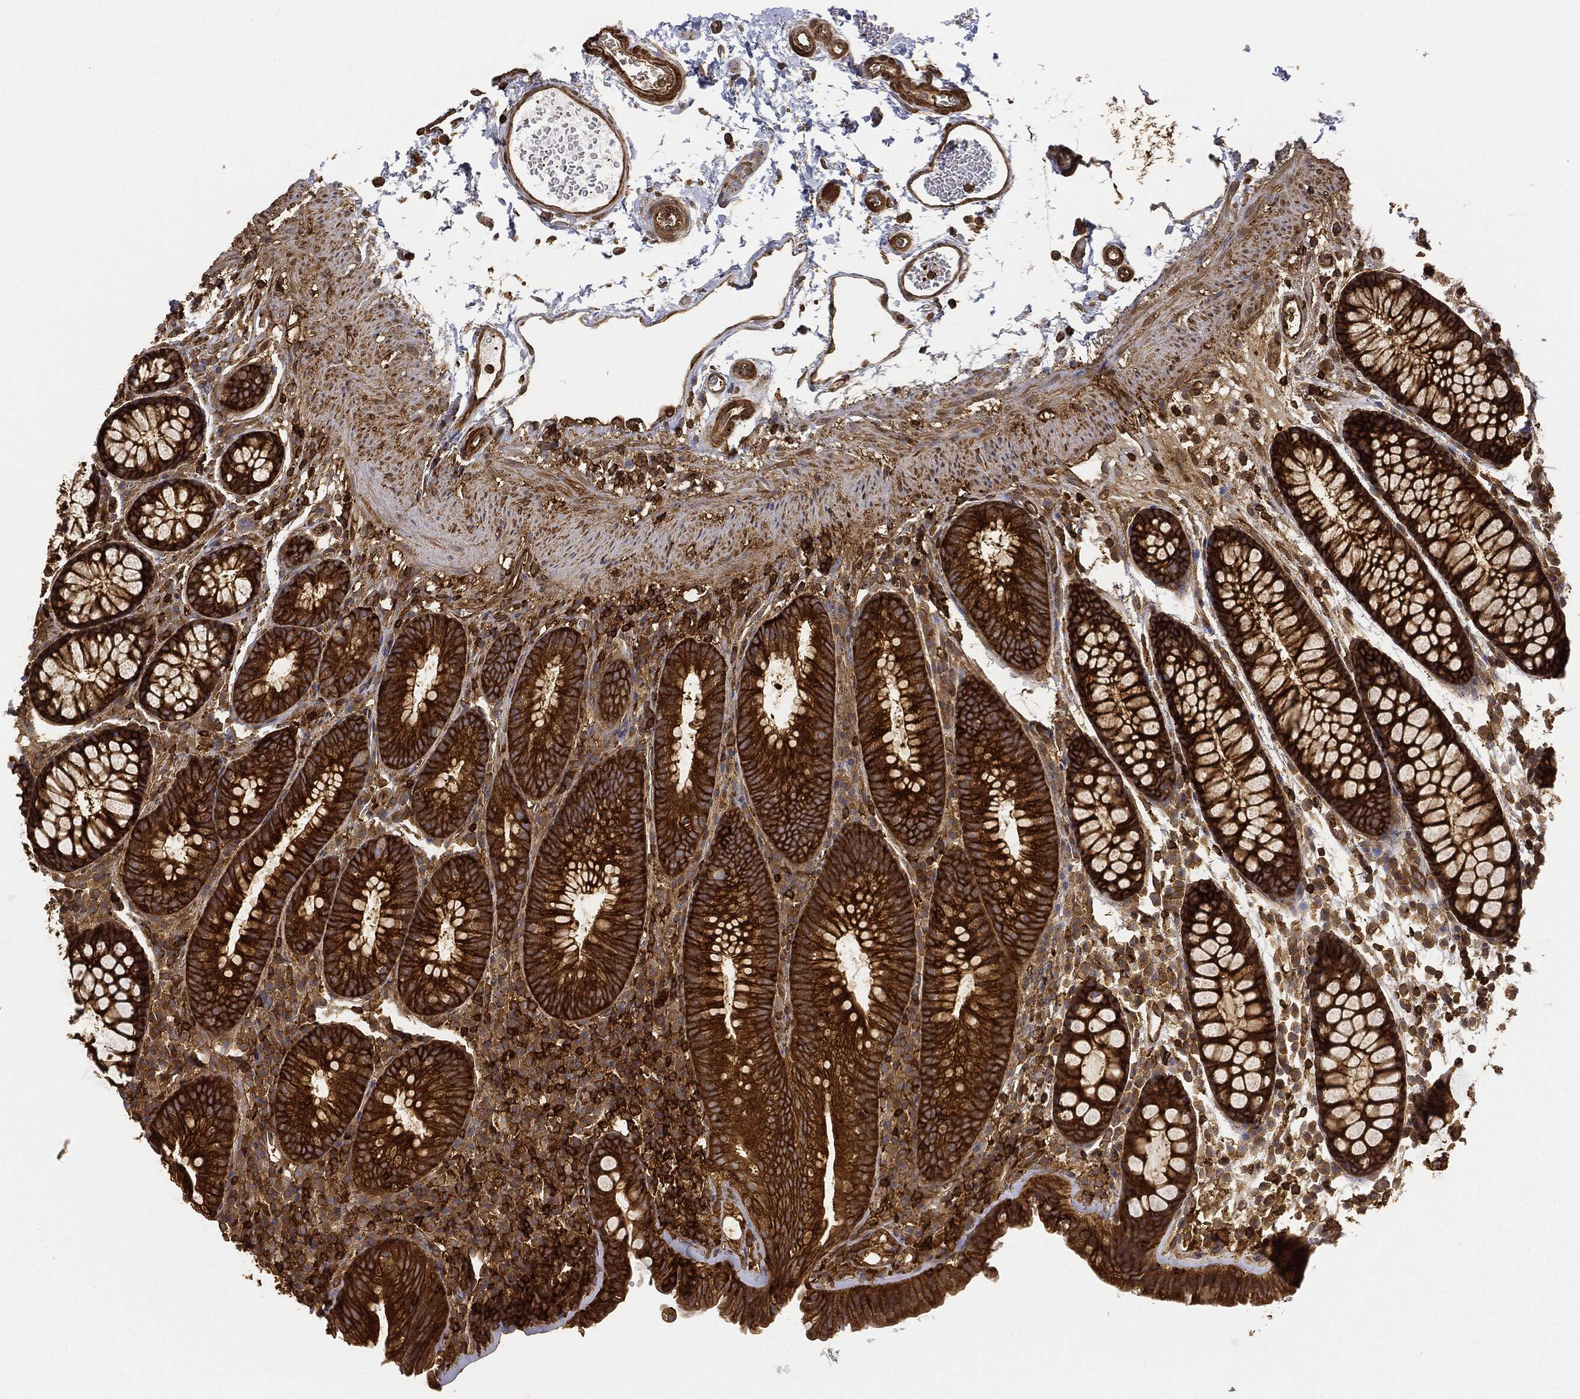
{"staining": {"intensity": "strong", "quantity": ">75%", "location": "cytoplasmic/membranous"}, "tissue": "colon", "cell_type": "Endothelial cells", "image_type": "normal", "snomed": [{"axis": "morphology", "description": "Normal tissue, NOS"}, {"axis": "topography", "description": "Colon"}], "caption": "A brown stain labels strong cytoplasmic/membranous staining of a protein in endothelial cells of normal human colon.", "gene": "WDR1", "patient": {"sex": "male", "age": 76}}